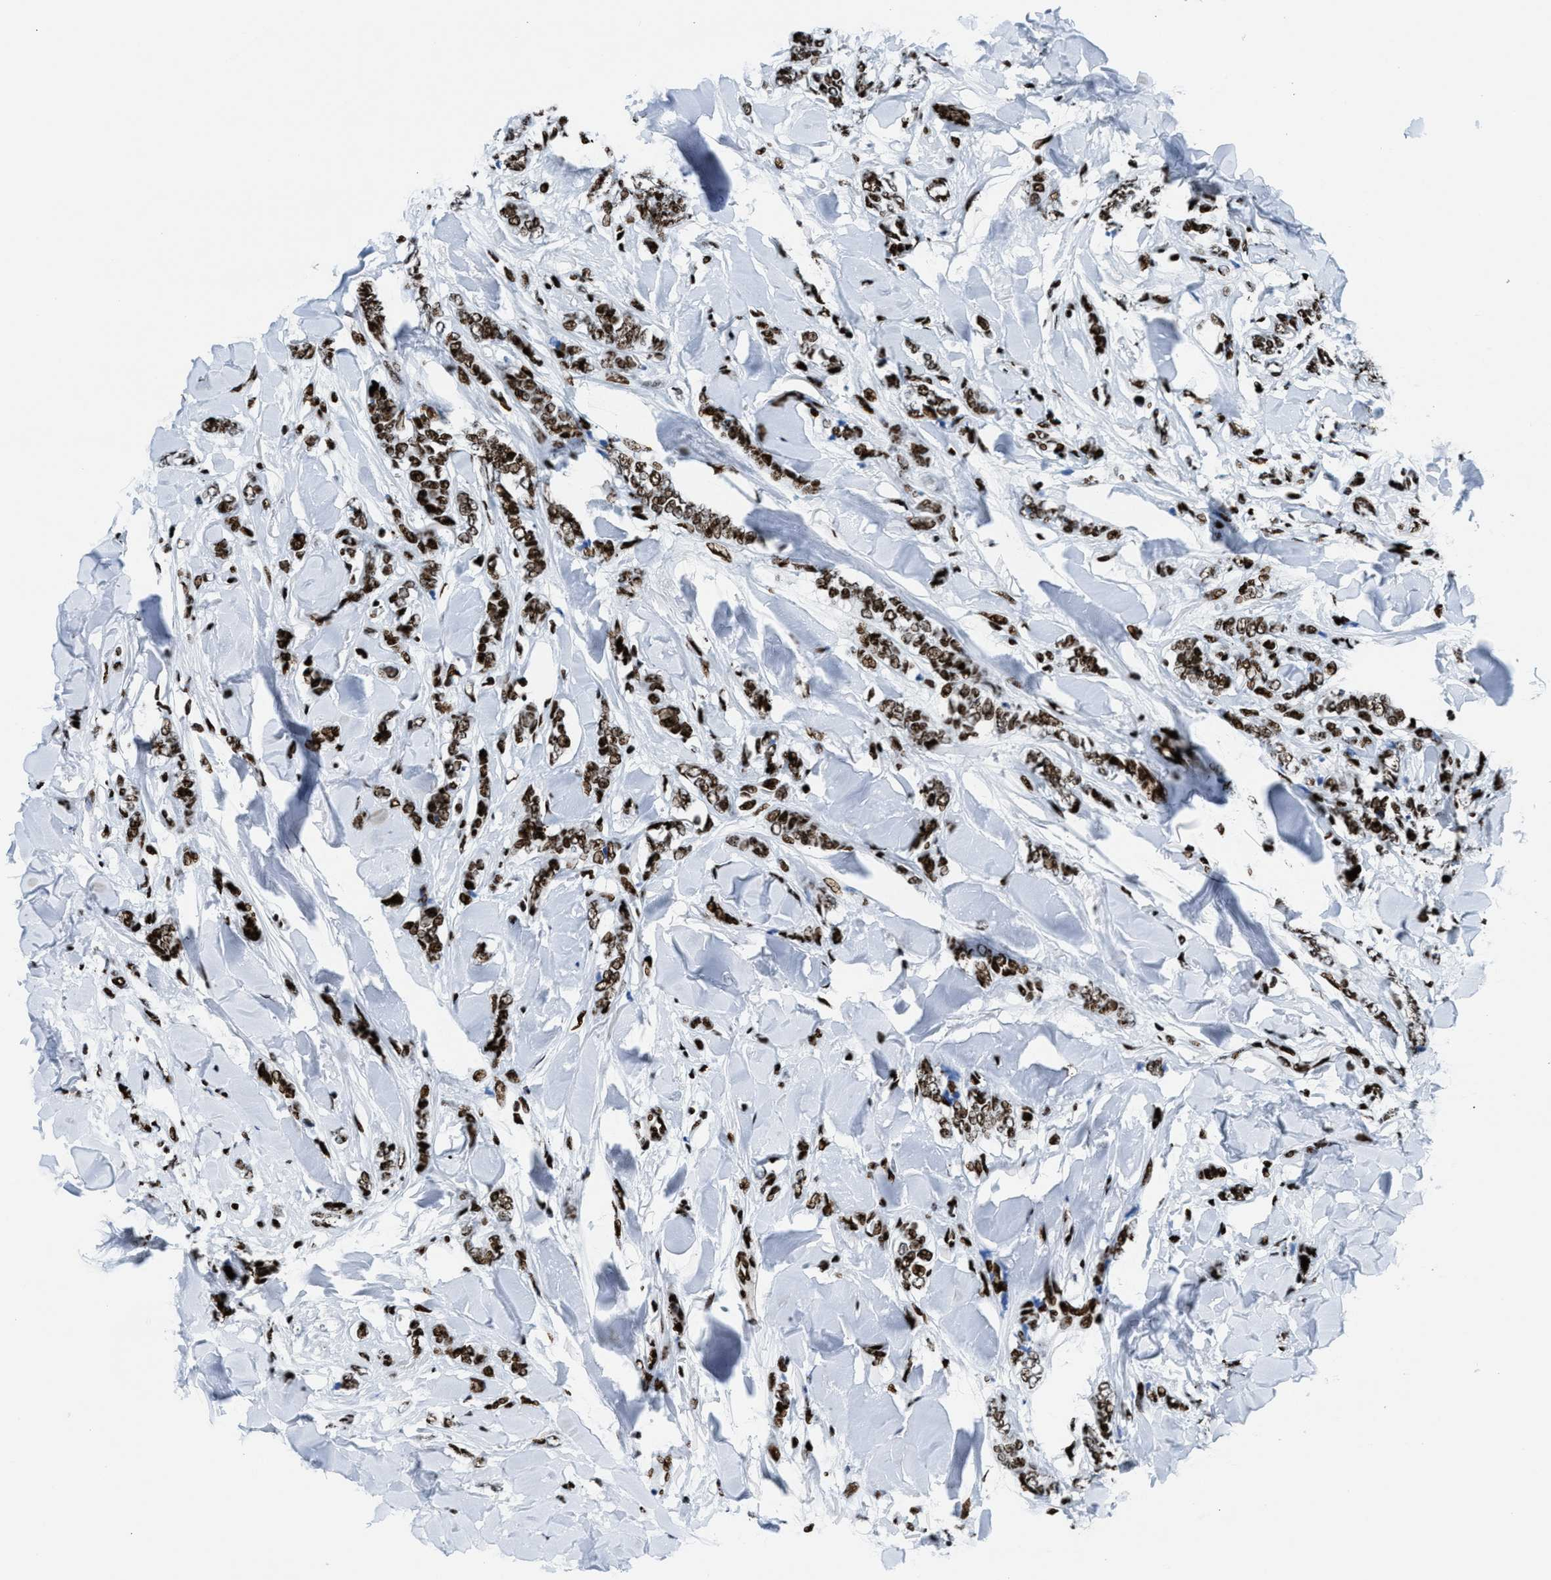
{"staining": {"intensity": "strong", "quantity": ">75%", "location": "nuclear"}, "tissue": "breast cancer", "cell_type": "Tumor cells", "image_type": "cancer", "snomed": [{"axis": "morphology", "description": "Lobular carcinoma"}, {"axis": "topography", "description": "Skin"}, {"axis": "topography", "description": "Breast"}], "caption": "DAB (3,3'-diaminobenzidine) immunohistochemical staining of lobular carcinoma (breast) reveals strong nuclear protein positivity in about >75% of tumor cells.", "gene": "NONO", "patient": {"sex": "female", "age": 46}}